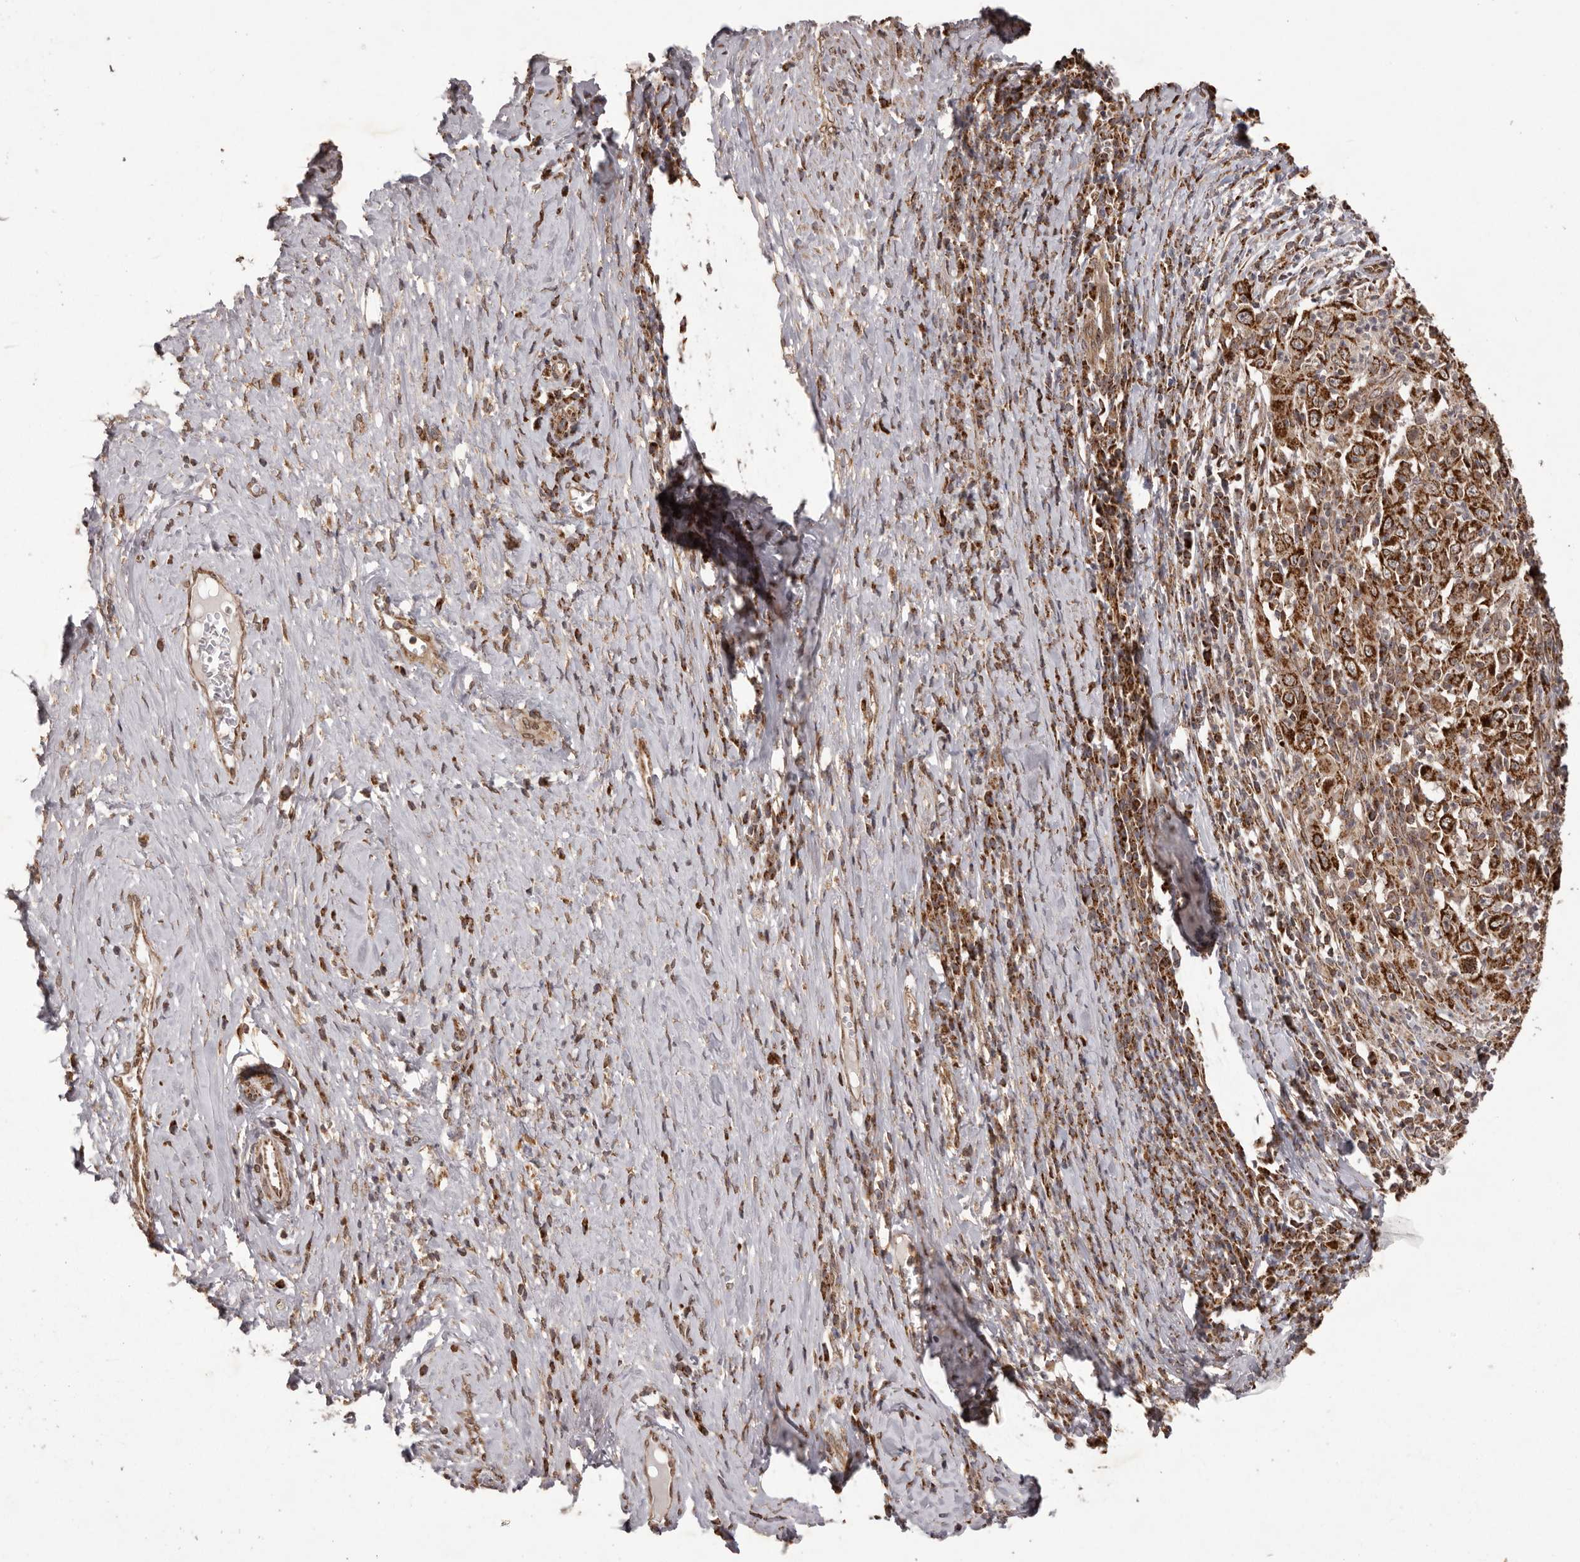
{"staining": {"intensity": "strong", "quantity": ">75%", "location": "cytoplasmic/membranous"}, "tissue": "cervical cancer", "cell_type": "Tumor cells", "image_type": "cancer", "snomed": [{"axis": "morphology", "description": "Squamous cell carcinoma, NOS"}, {"axis": "topography", "description": "Cervix"}], "caption": "Cervical cancer stained for a protein demonstrates strong cytoplasmic/membranous positivity in tumor cells.", "gene": "CHRM2", "patient": {"sex": "female", "age": 46}}